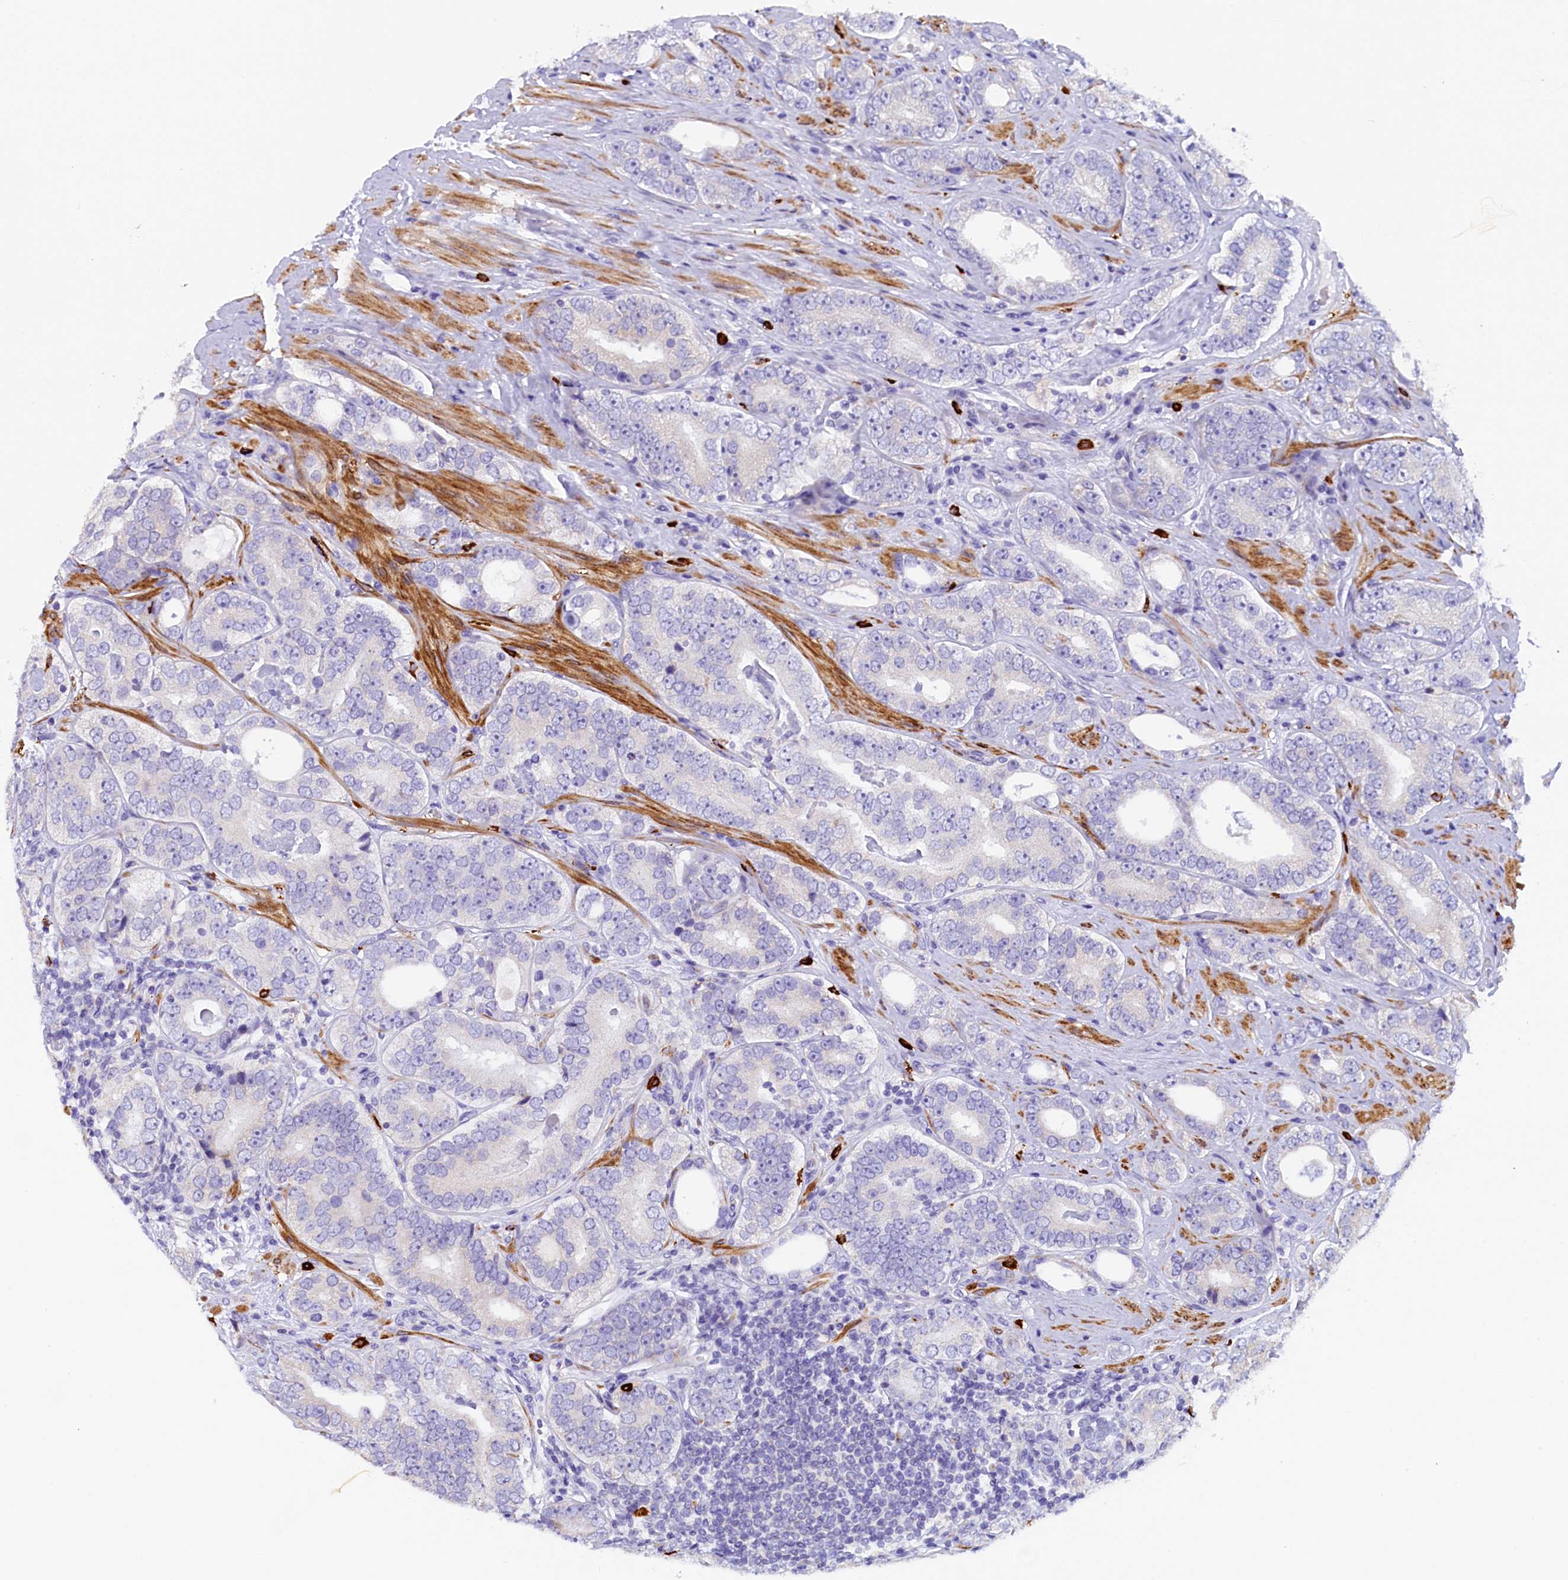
{"staining": {"intensity": "negative", "quantity": "none", "location": "none"}, "tissue": "prostate cancer", "cell_type": "Tumor cells", "image_type": "cancer", "snomed": [{"axis": "morphology", "description": "Adenocarcinoma, High grade"}, {"axis": "topography", "description": "Prostate"}], "caption": "An IHC histopathology image of prostate adenocarcinoma (high-grade) is shown. There is no staining in tumor cells of prostate adenocarcinoma (high-grade). The staining is performed using DAB brown chromogen with nuclei counter-stained in using hematoxylin.", "gene": "RTTN", "patient": {"sex": "male", "age": 56}}